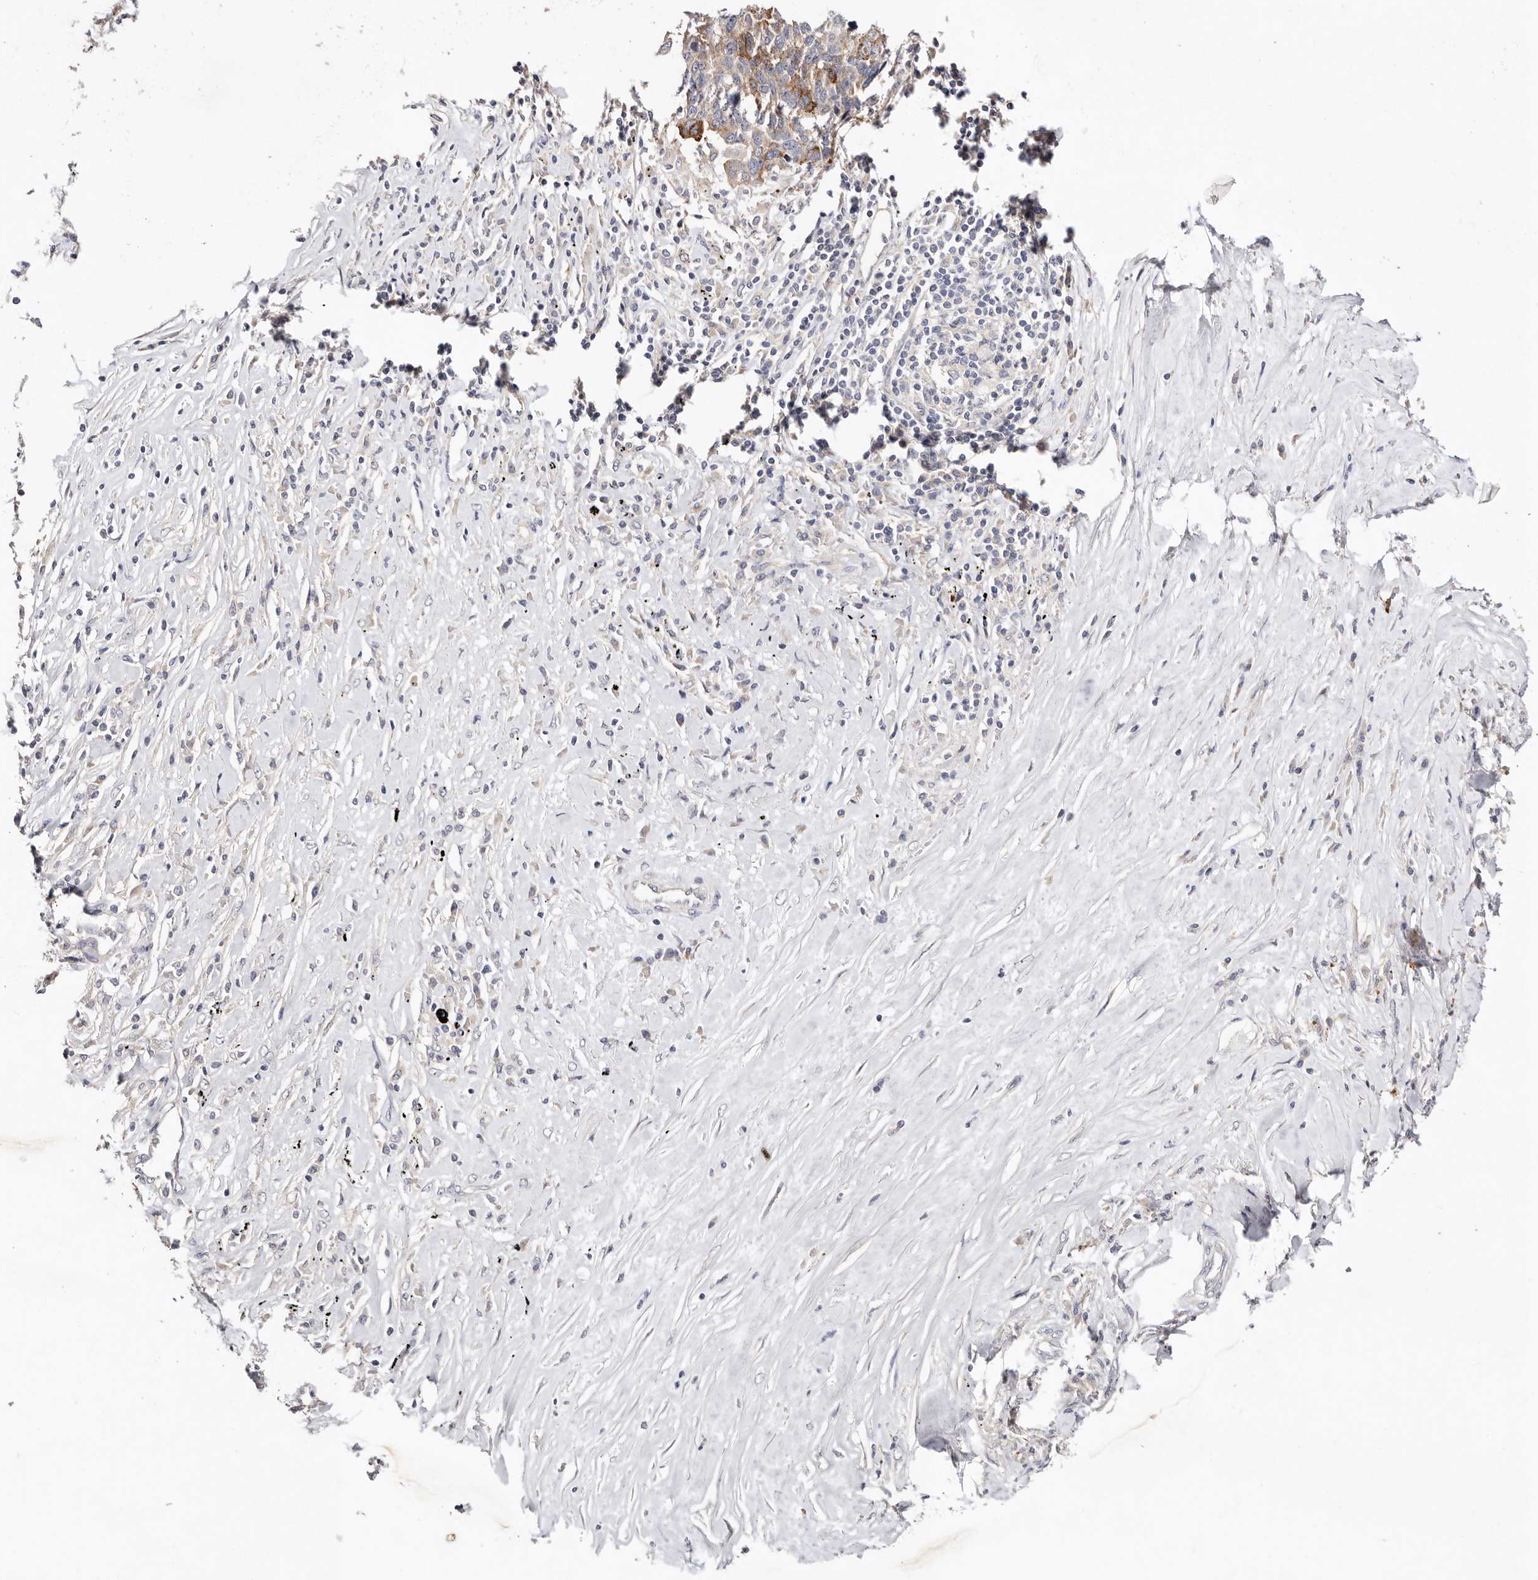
{"staining": {"intensity": "moderate", "quantity": "<25%", "location": "cytoplasmic/membranous"}, "tissue": "lung cancer", "cell_type": "Tumor cells", "image_type": "cancer", "snomed": [{"axis": "morphology", "description": "Squamous cell carcinoma, NOS"}, {"axis": "topography", "description": "Lung"}], "caption": "Lung cancer tissue reveals moderate cytoplasmic/membranous positivity in about <25% of tumor cells", "gene": "VIPAS39", "patient": {"sex": "male", "age": 66}}